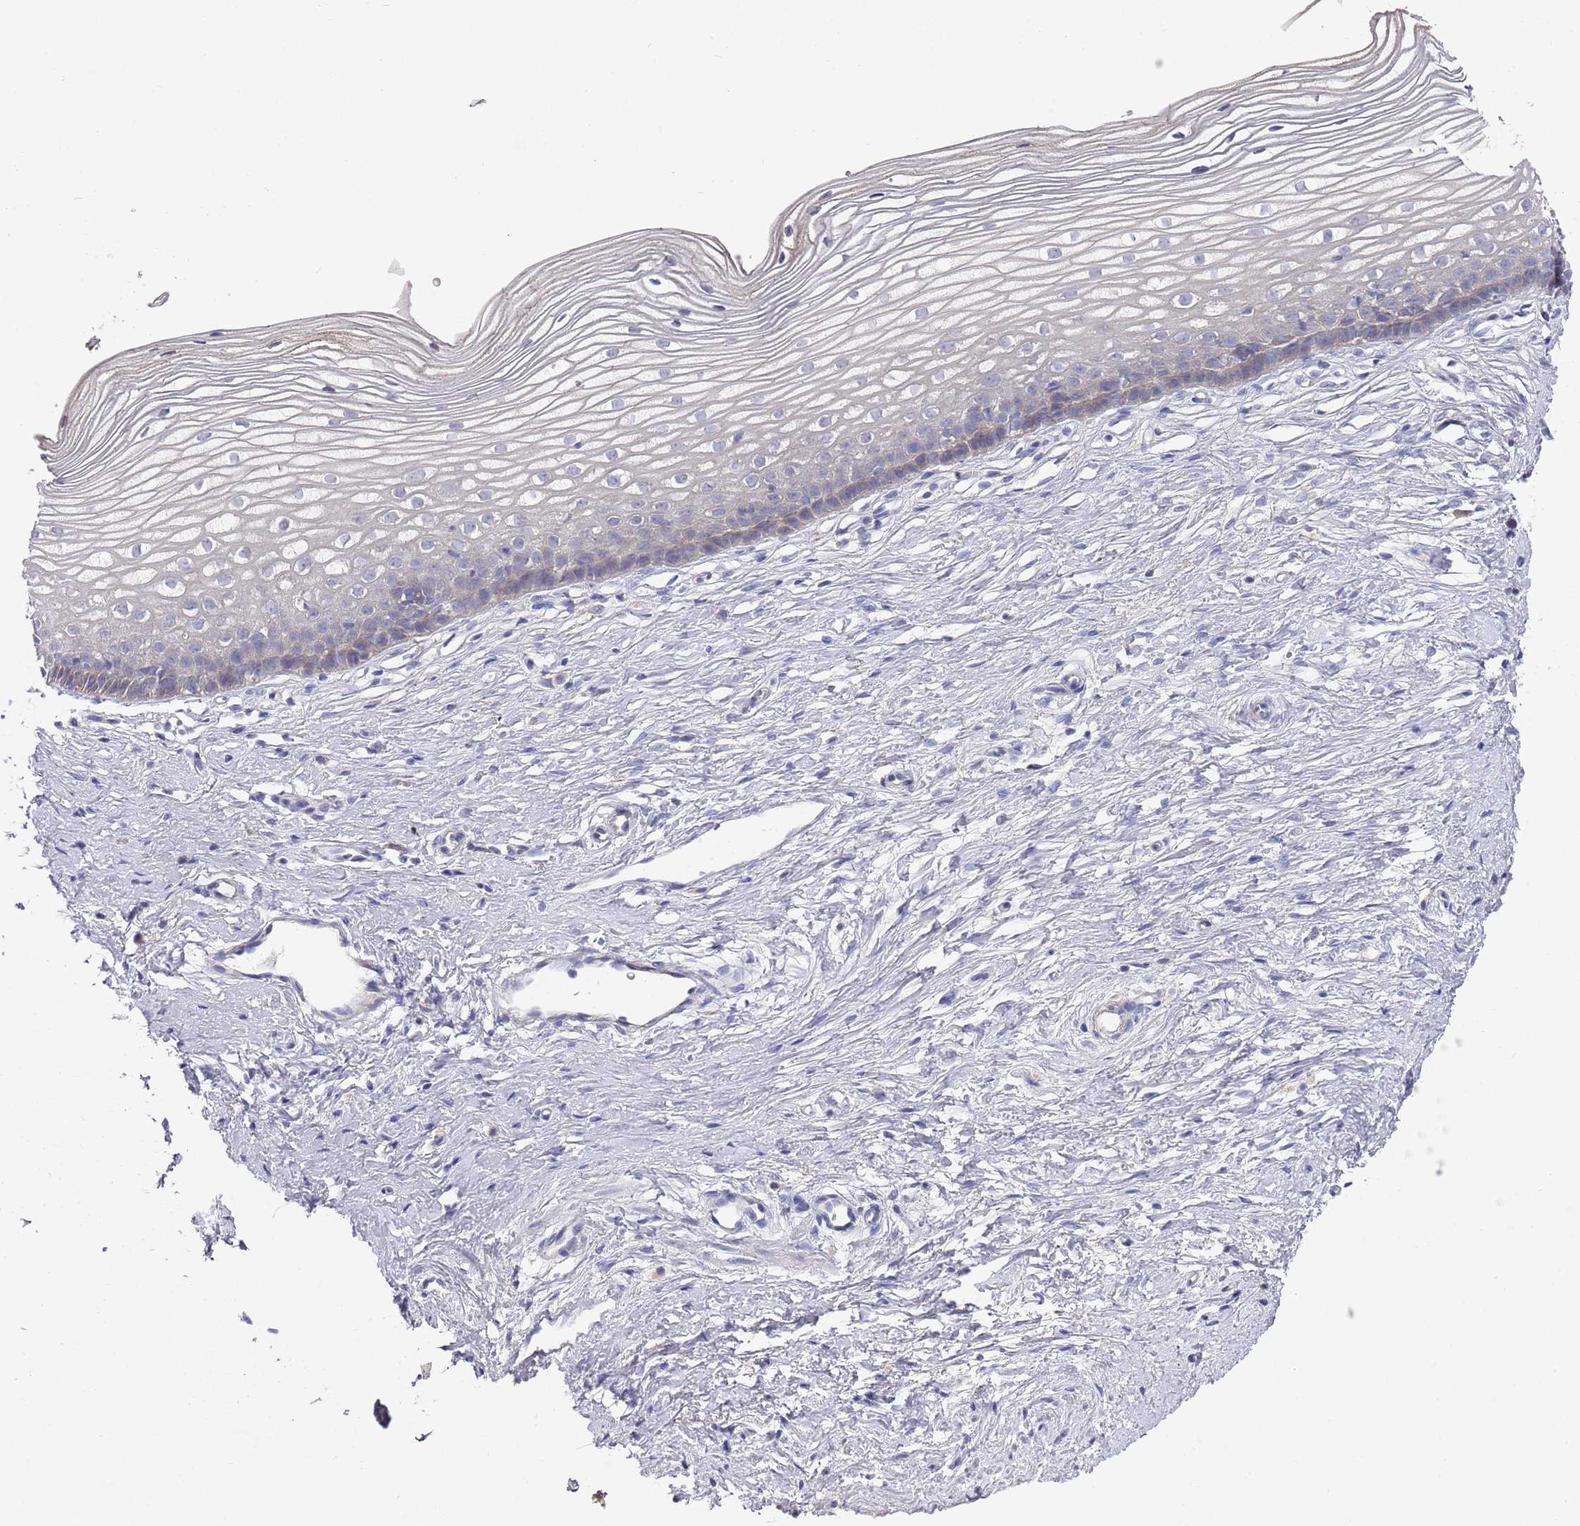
{"staining": {"intensity": "moderate", "quantity": "<25%", "location": "cytoplasmic/membranous"}, "tissue": "cervix", "cell_type": "Glandular cells", "image_type": "normal", "snomed": [{"axis": "morphology", "description": "Normal tissue, NOS"}, {"axis": "topography", "description": "Cervix"}], "caption": "Cervix stained with DAB IHC reveals low levels of moderate cytoplasmic/membranous expression in about <25% of glandular cells.", "gene": "NPEPPS", "patient": {"sex": "female", "age": 40}}